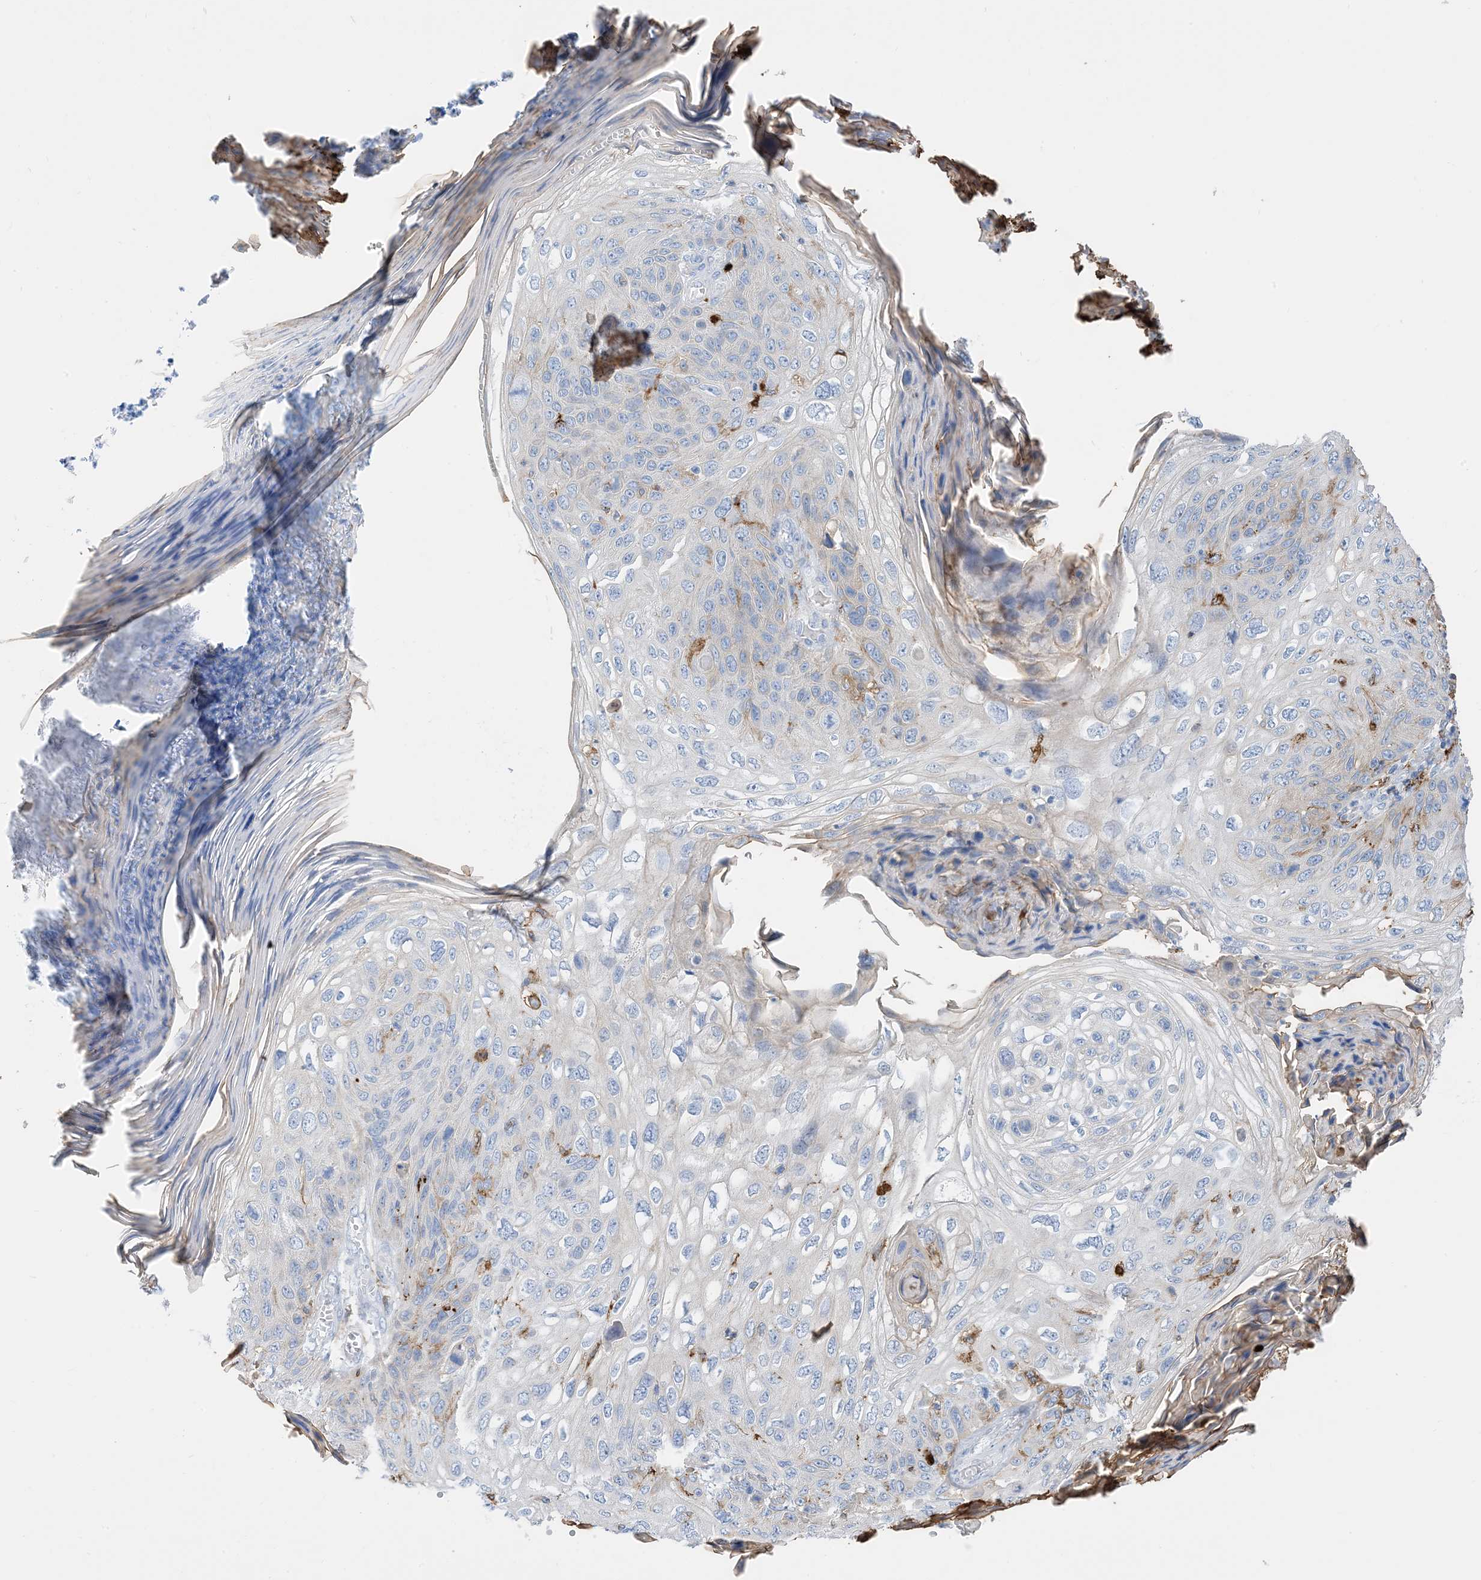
{"staining": {"intensity": "weak", "quantity": "<25%", "location": "cytoplasmic/membranous"}, "tissue": "skin cancer", "cell_type": "Tumor cells", "image_type": "cancer", "snomed": [{"axis": "morphology", "description": "Squamous cell carcinoma, NOS"}, {"axis": "topography", "description": "Skin"}], "caption": "DAB (3,3'-diaminobenzidine) immunohistochemical staining of skin cancer (squamous cell carcinoma) shows no significant positivity in tumor cells. (DAB (3,3'-diaminobenzidine) IHC visualized using brightfield microscopy, high magnification).", "gene": "DPH3", "patient": {"sex": "female", "age": 90}}